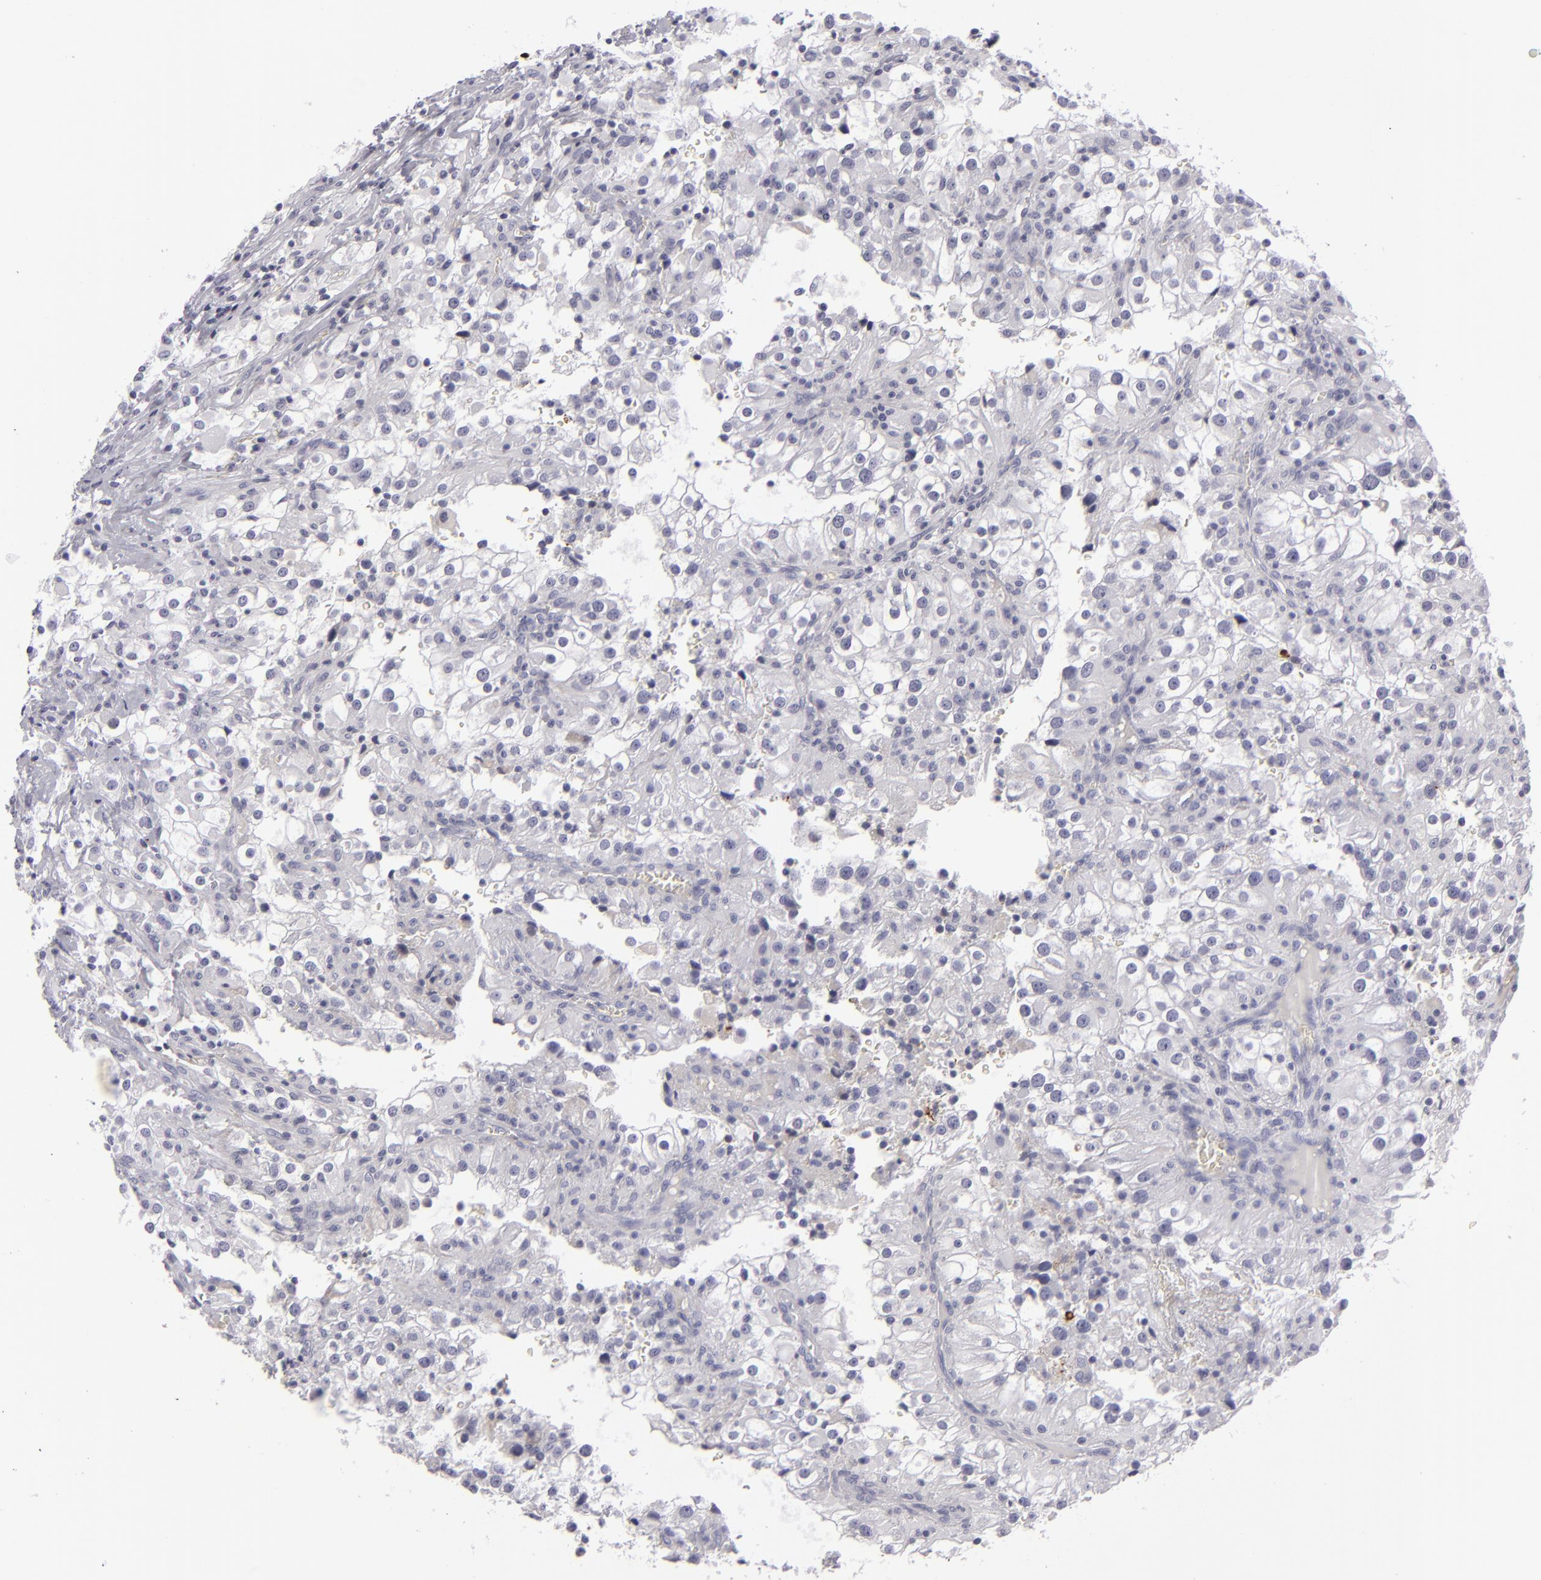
{"staining": {"intensity": "negative", "quantity": "none", "location": "none"}, "tissue": "renal cancer", "cell_type": "Tumor cells", "image_type": "cancer", "snomed": [{"axis": "morphology", "description": "Adenocarcinoma, NOS"}, {"axis": "topography", "description": "Kidney"}], "caption": "Human renal cancer (adenocarcinoma) stained for a protein using immunohistochemistry (IHC) exhibits no expression in tumor cells.", "gene": "C9", "patient": {"sex": "female", "age": 52}}